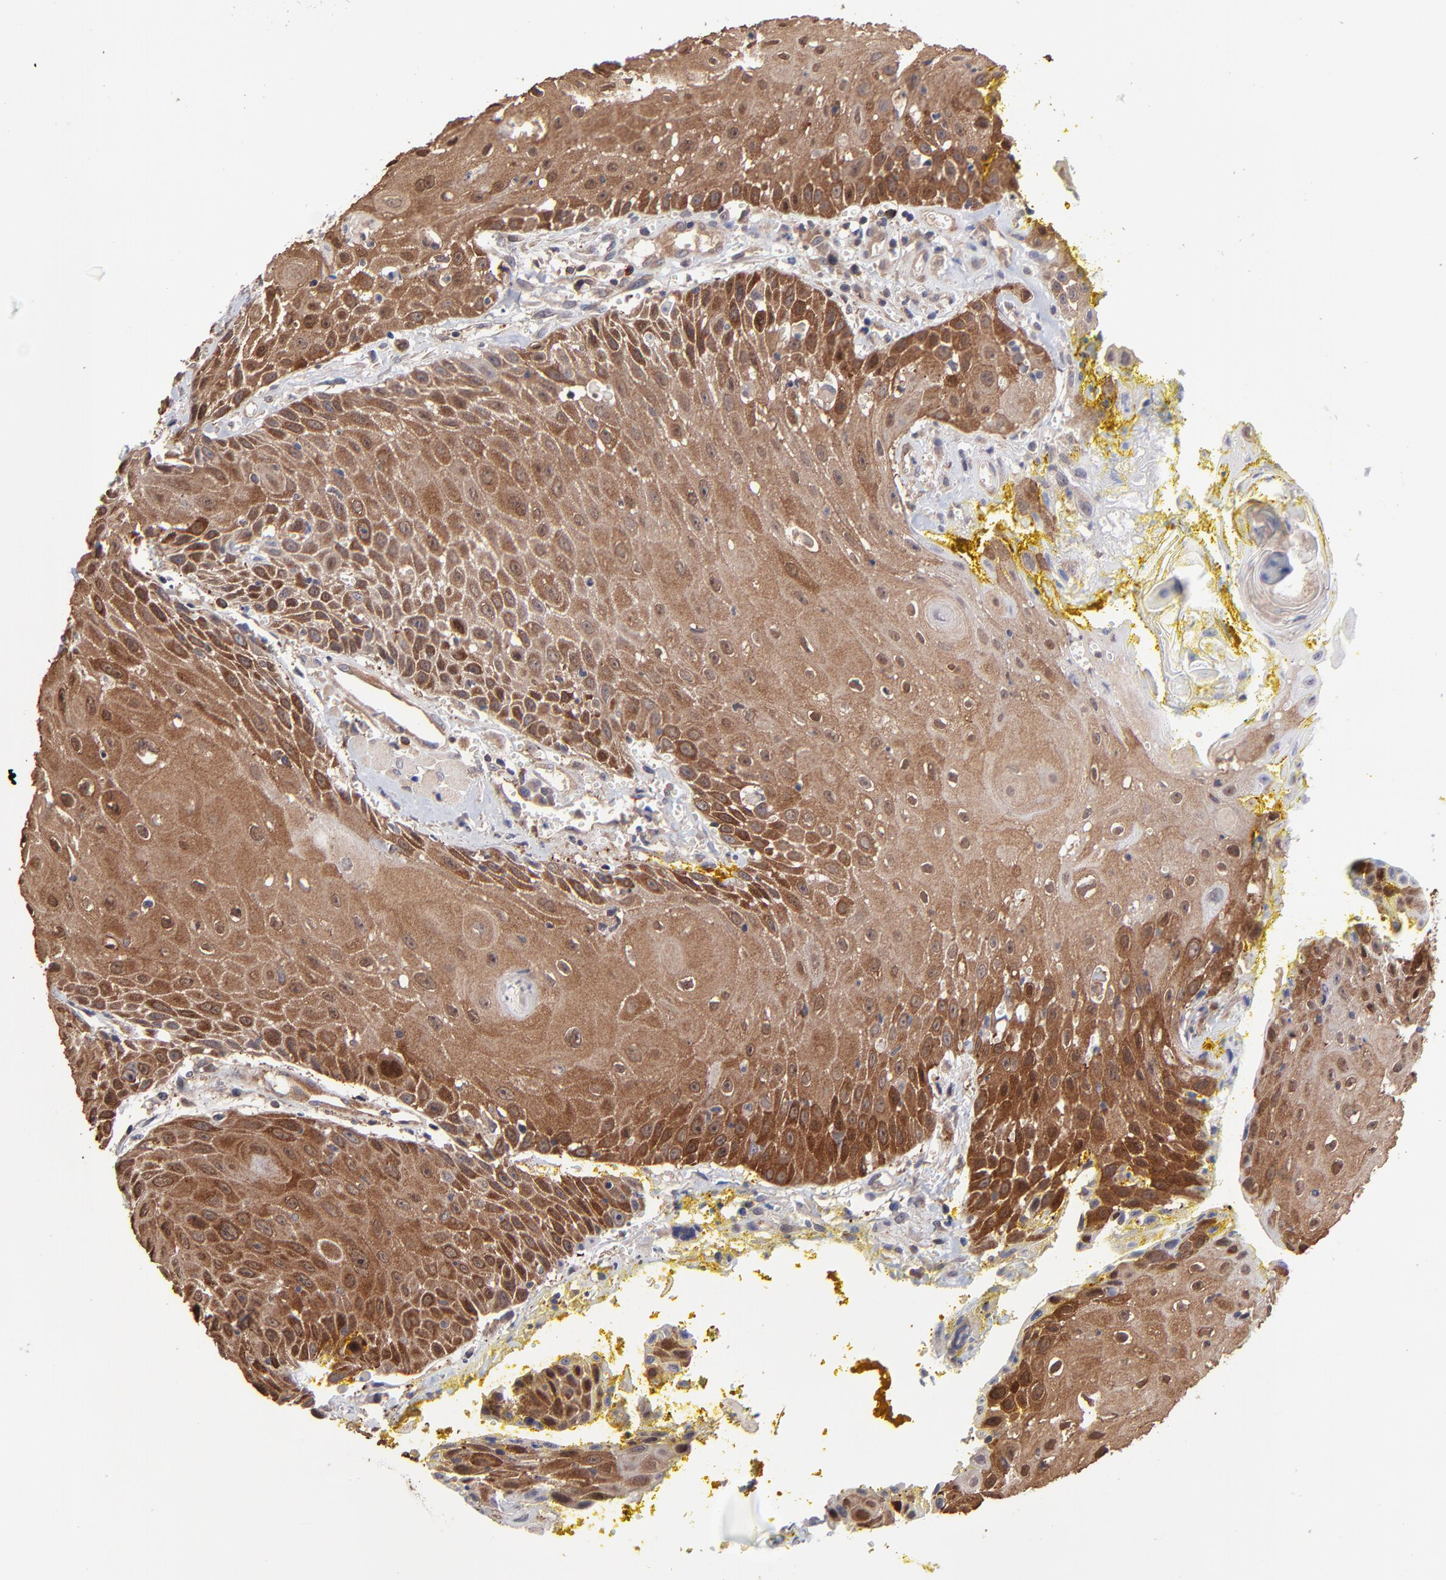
{"staining": {"intensity": "strong", "quantity": ">75%", "location": "cytoplasmic/membranous"}, "tissue": "head and neck cancer", "cell_type": "Tumor cells", "image_type": "cancer", "snomed": [{"axis": "morphology", "description": "Squamous cell carcinoma, NOS"}, {"axis": "topography", "description": "Oral tissue"}, {"axis": "topography", "description": "Head-Neck"}], "caption": "Brown immunohistochemical staining in human squamous cell carcinoma (head and neck) demonstrates strong cytoplasmic/membranous positivity in approximately >75% of tumor cells.", "gene": "GART", "patient": {"sex": "female", "age": 82}}